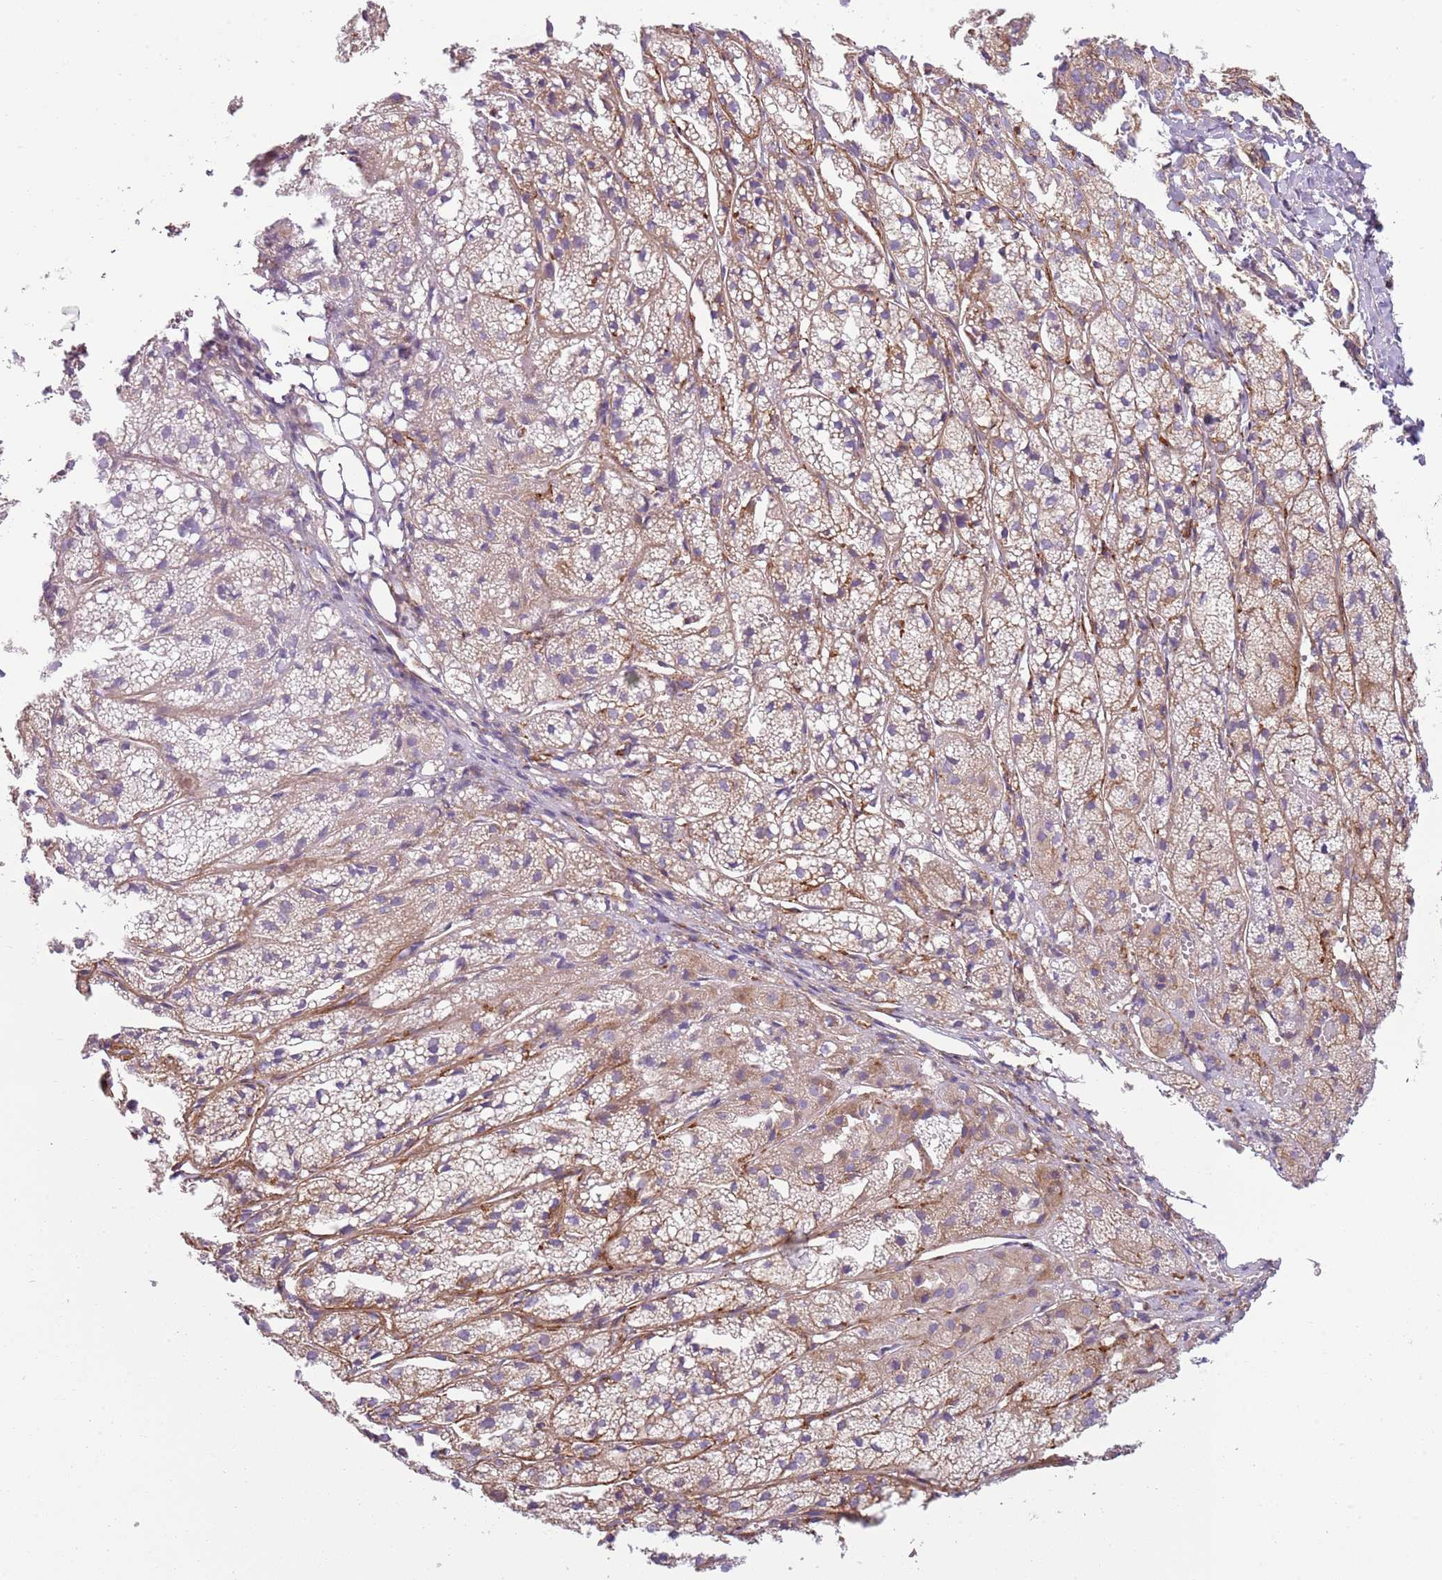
{"staining": {"intensity": "moderate", "quantity": ">75%", "location": "cytoplasmic/membranous"}, "tissue": "adrenal gland", "cell_type": "Glandular cells", "image_type": "normal", "snomed": [{"axis": "morphology", "description": "Normal tissue, NOS"}, {"axis": "topography", "description": "Adrenal gland"}], "caption": "Immunohistochemistry (IHC) micrograph of unremarkable adrenal gland stained for a protein (brown), which displays medium levels of moderate cytoplasmic/membranous expression in about >75% of glandular cells.", "gene": "SNX1", "patient": {"sex": "female", "age": 44}}